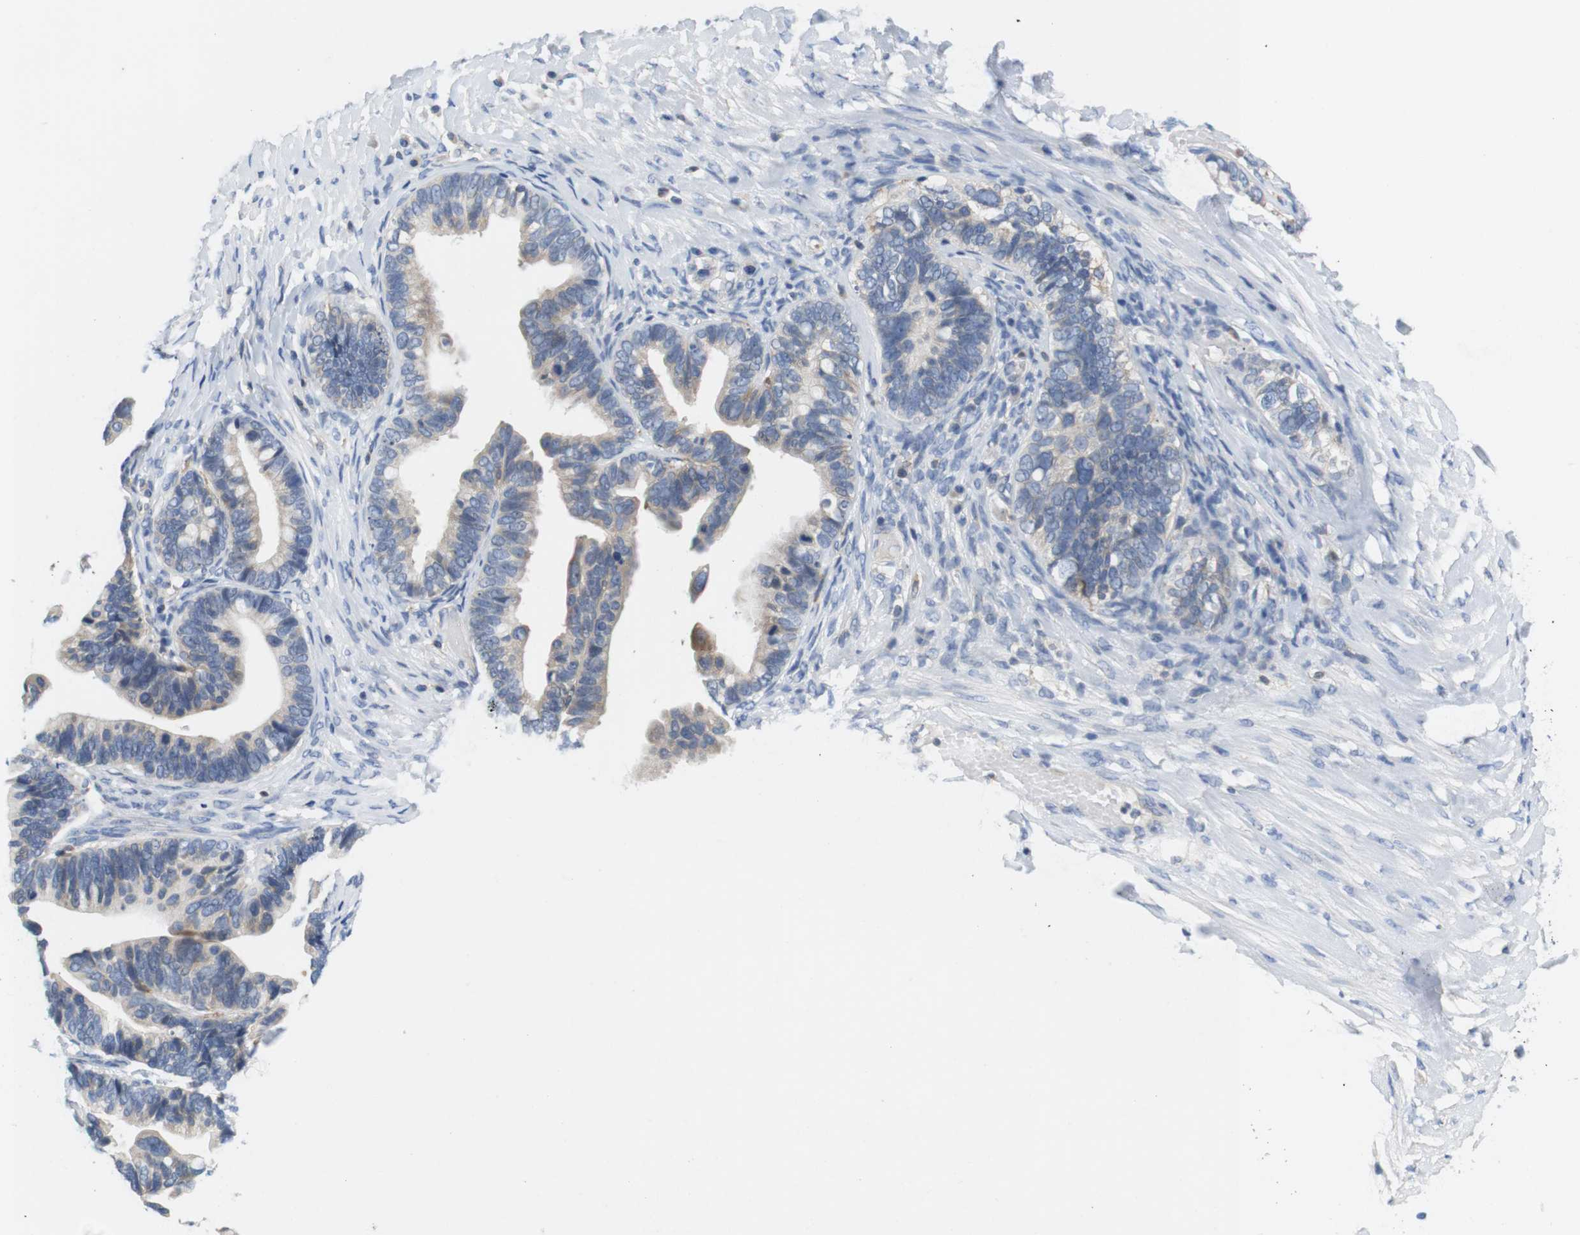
{"staining": {"intensity": "weak", "quantity": "<25%", "location": "cytoplasmic/membranous"}, "tissue": "ovarian cancer", "cell_type": "Tumor cells", "image_type": "cancer", "snomed": [{"axis": "morphology", "description": "Cystadenocarcinoma, serous, NOS"}, {"axis": "topography", "description": "Ovary"}], "caption": "Ovarian cancer (serous cystadenocarcinoma) was stained to show a protein in brown. There is no significant expression in tumor cells.", "gene": "CNGA2", "patient": {"sex": "female", "age": 56}}